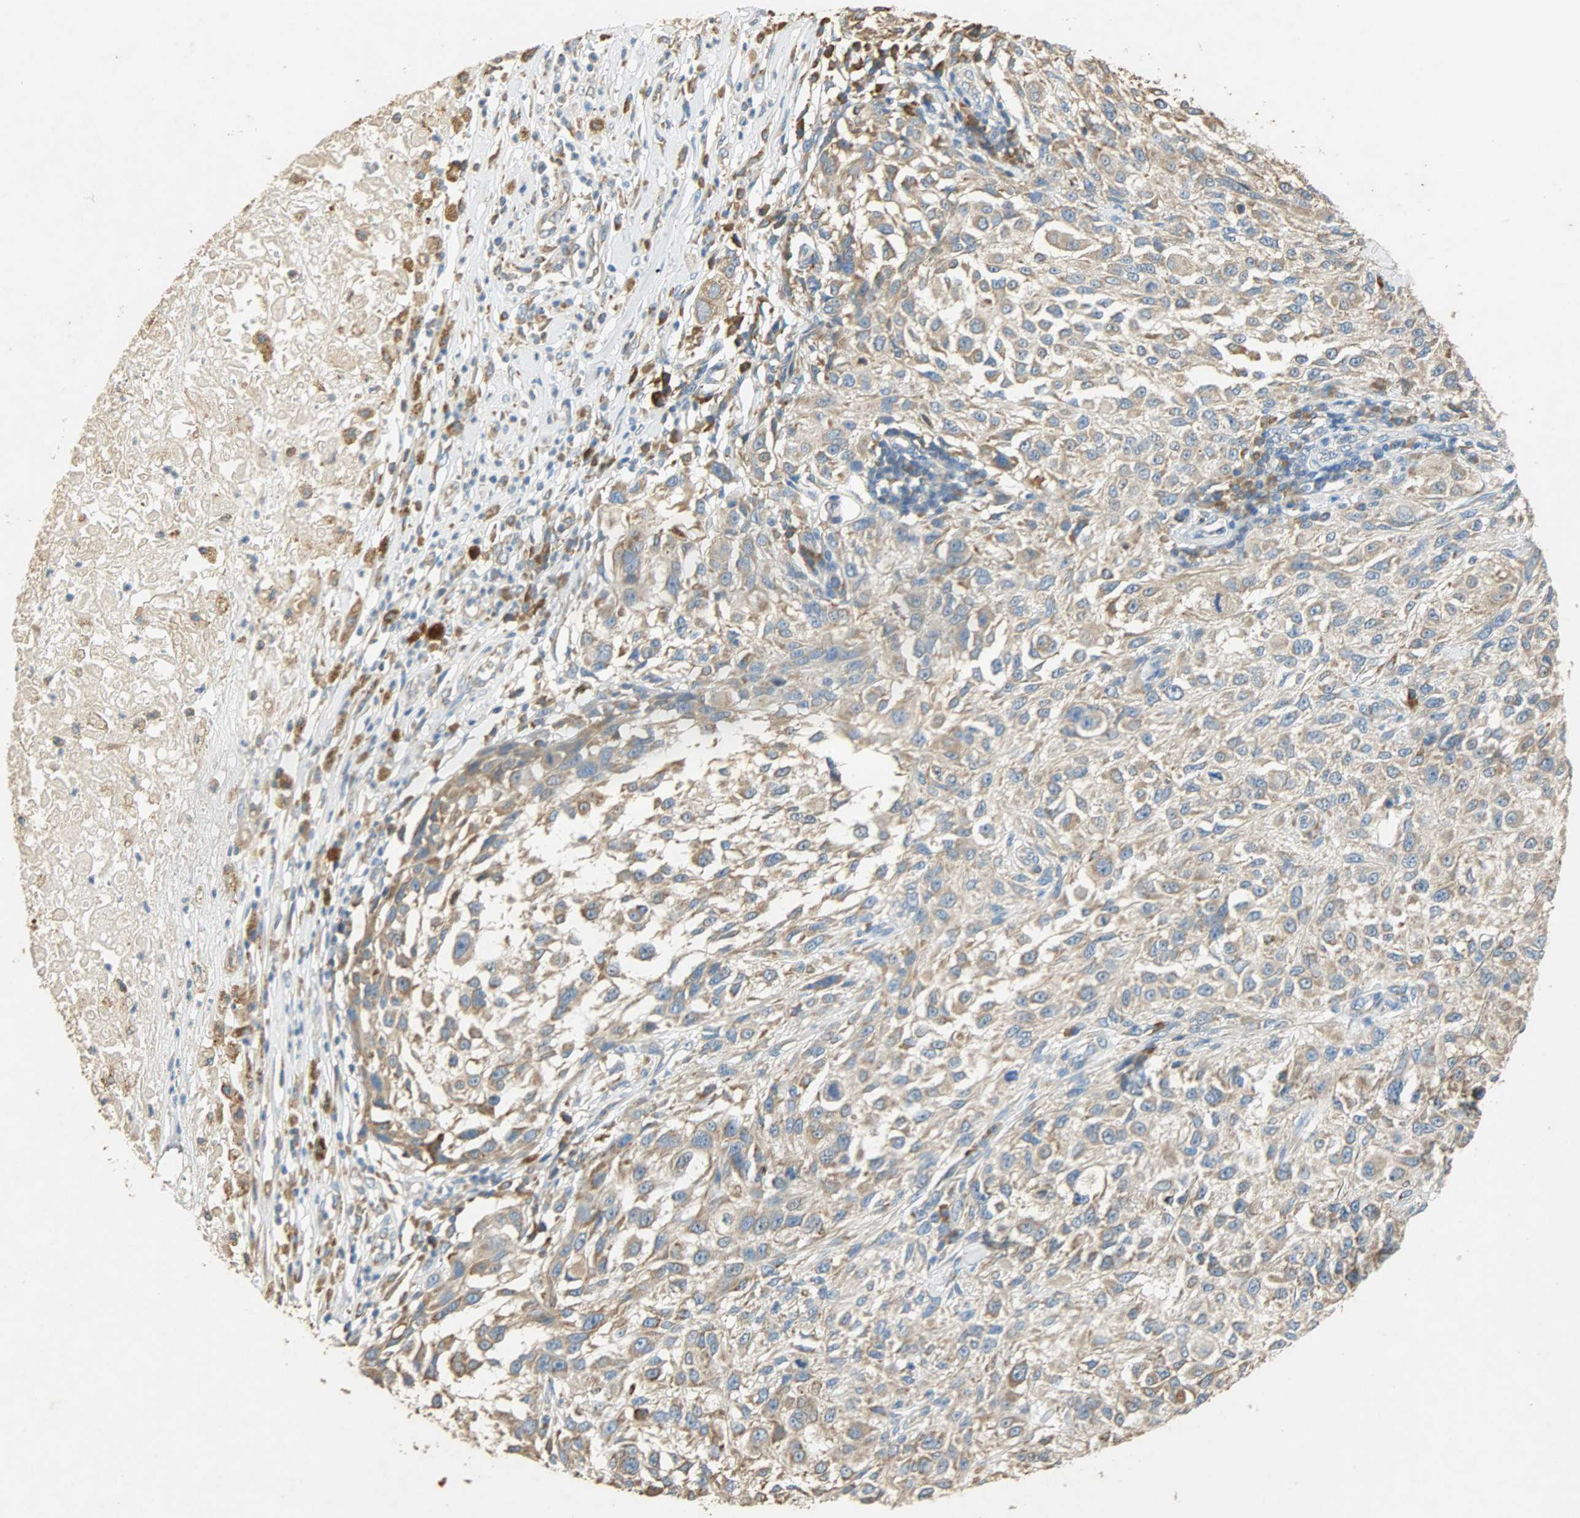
{"staining": {"intensity": "moderate", "quantity": ">75%", "location": "cytoplasmic/membranous"}, "tissue": "melanoma", "cell_type": "Tumor cells", "image_type": "cancer", "snomed": [{"axis": "morphology", "description": "Necrosis, NOS"}, {"axis": "morphology", "description": "Malignant melanoma, NOS"}, {"axis": "topography", "description": "Skin"}], "caption": "Immunohistochemistry (IHC) micrograph of neoplastic tissue: malignant melanoma stained using IHC shows medium levels of moderate protein expression localized specifically in the cytoplasmic/membranous of tumor cells, appearing as a cytoplasmic/membranous brown color.", "gene": "HSPA5", "patient": {"sex": "female", "age": 87}}